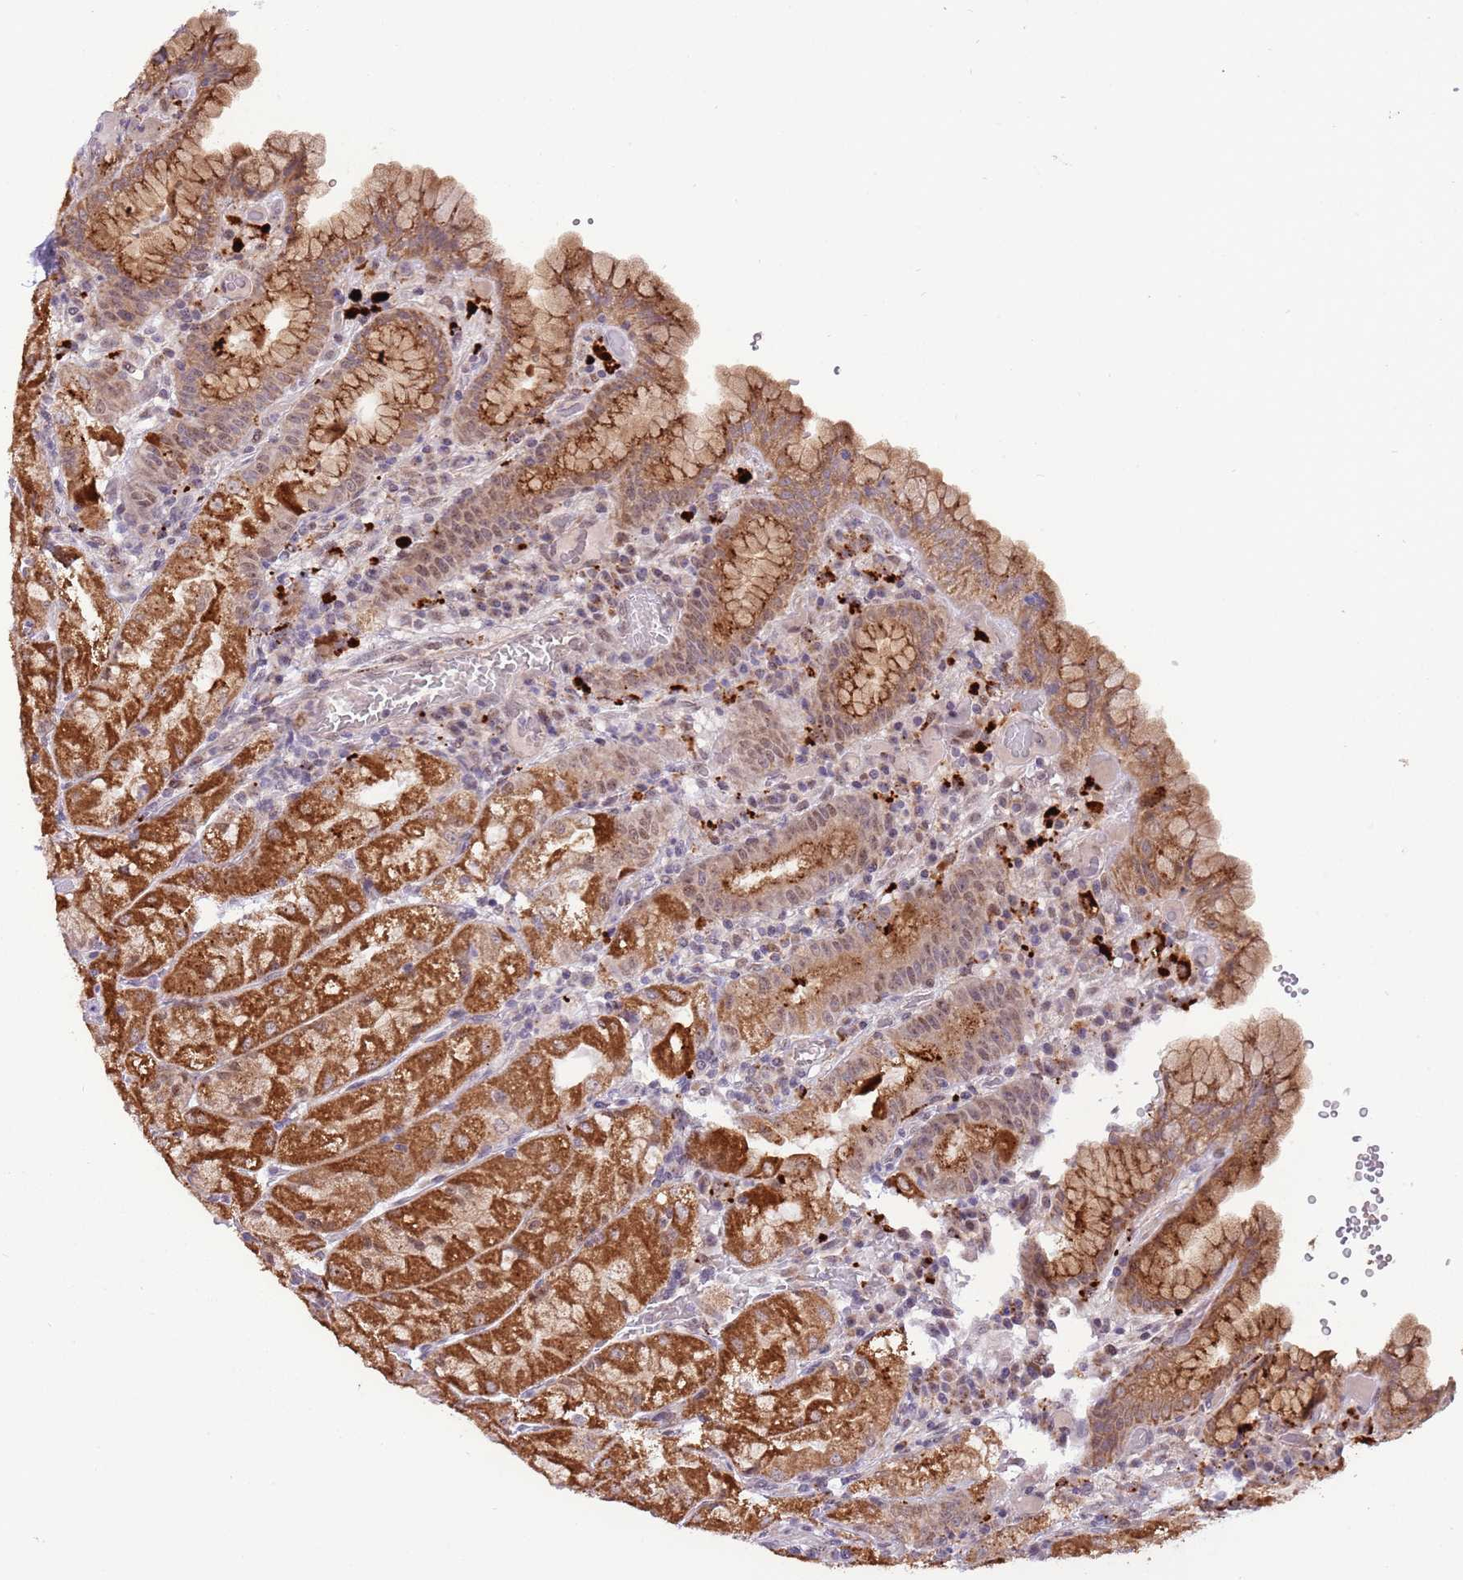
{"staining": {"intensity": "strong", "quantity": ">75%", "location": "cytoplasmic/membranous,nuclear"}, "tissue": "stomach", "cell_type": "Glandular cells", "image_type": "normal", "snomed": [{"axis": "morphology", "description": "Normal tissue, NOS"}, {"axis": "topography", "description": "Stomach, upper"}], "caption": "A high amount of strong cytoplasmic/membranous,nuclear expression is present in approximately >75% of glandular cells in benign stomach. (DAB (3,3'-diaminobenzidine) = brown stain, brightfield microscopy at high magnification).", "gene": "TRIM27", "patient": {"sex": "male", "age": 52}}